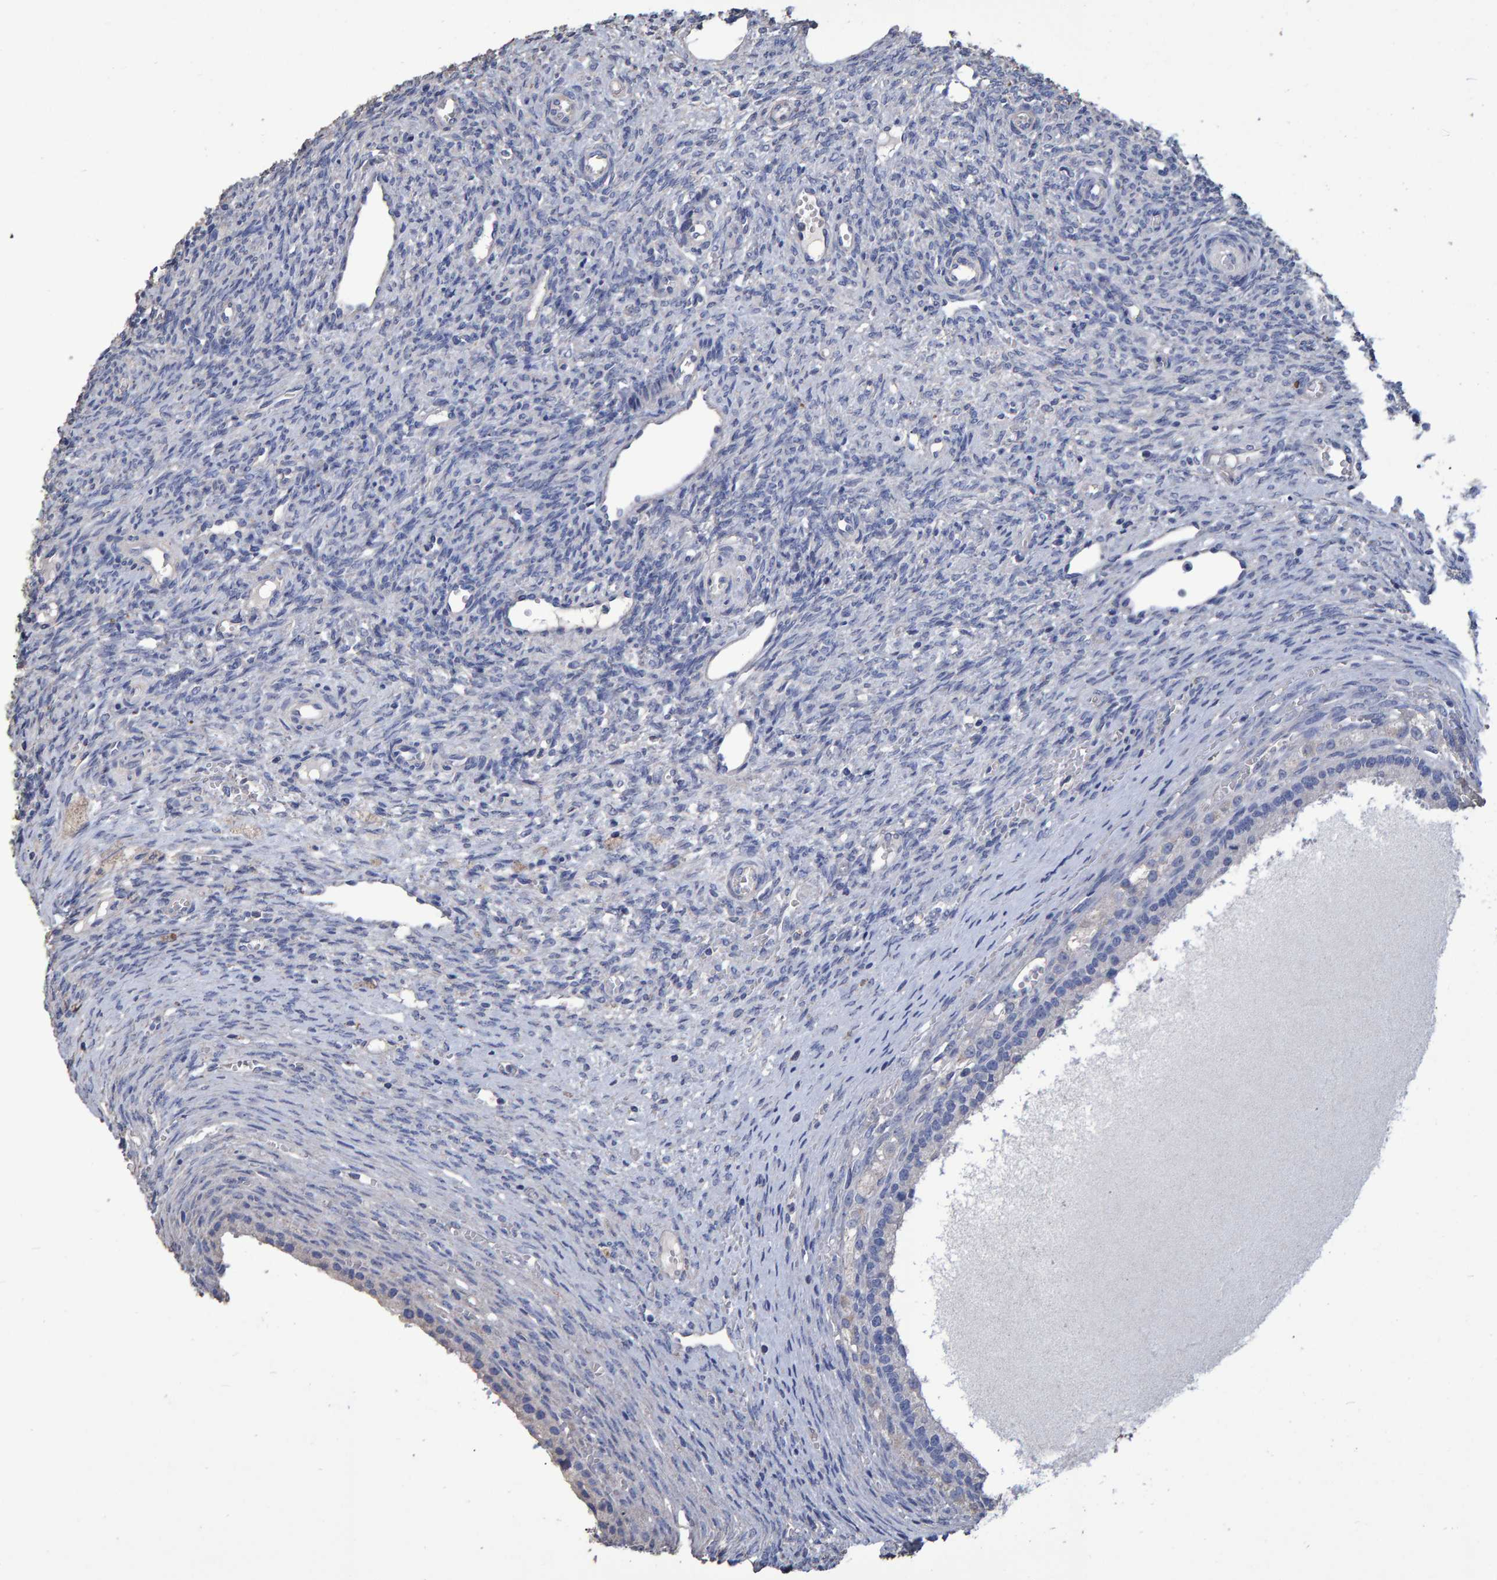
{"staining": {"intensity": "negative", "quantity": "none", "location": "none"}, "tissue": "ovary", "cell_type": "Follicle cells", "image_type": "normal", "snomed": [{"axis": "morphology", "description": "Normal tissue, NOS"}, {"axis": "topography", "description": "Ovary"}], "caption": "The photomicrograph reveals no staining of follicle cells in normal ovary.", "gene": "HEMGN", "patient": {"sex": "female", "age": 41}}